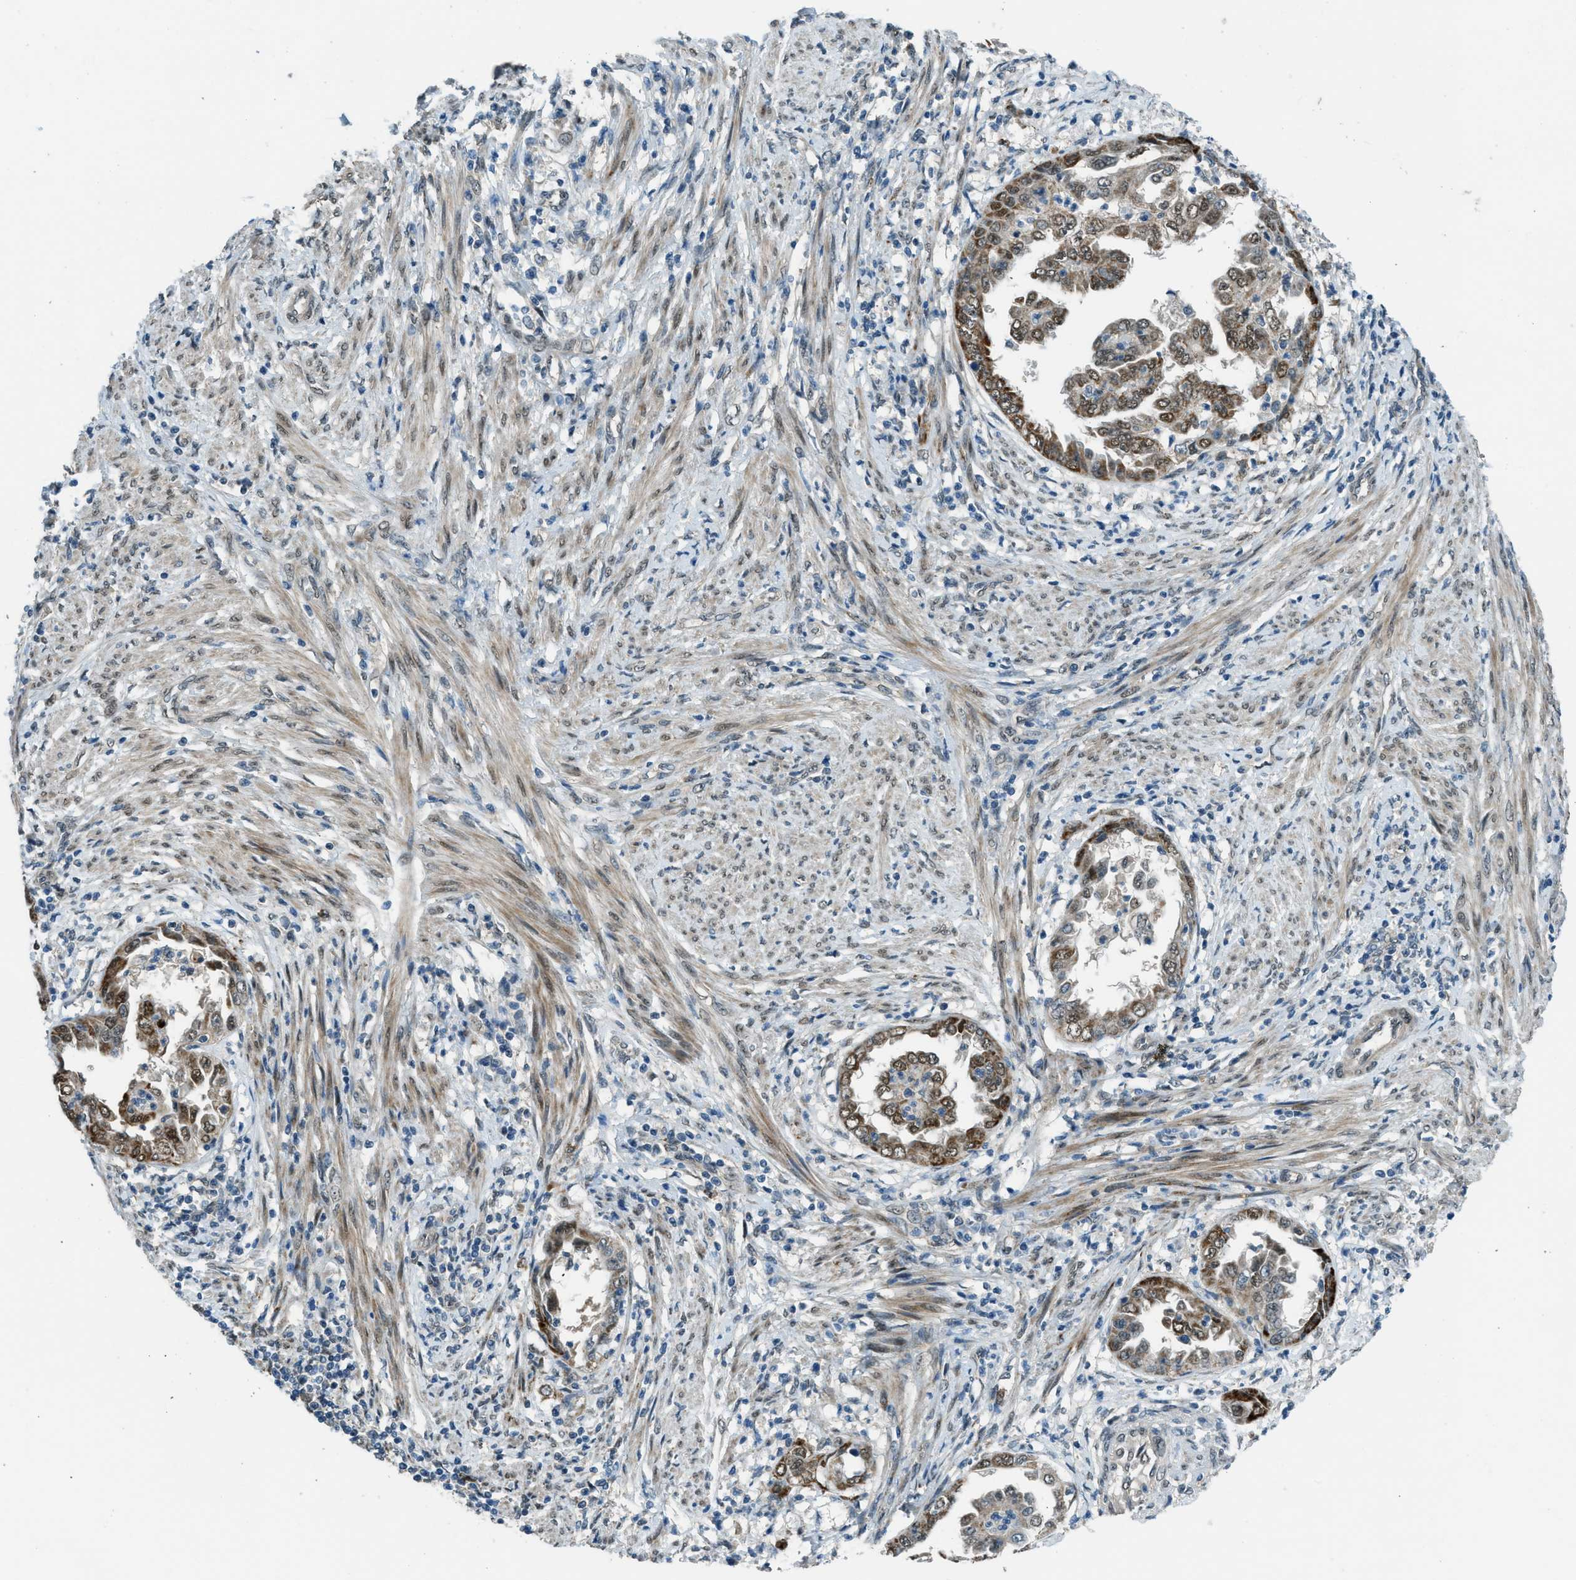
{"staining": {"intensity": "moderate", "quantity": ">75%", "location": "cytoplasmic/membranous,nuclear"}, "tissue": "endometrial cancer", "cell_type": "Tumor cells", "image_type": "cancer", "snomed": [{"axis": "morphology", "description": "Adenocarcinoma, NOS"}, {"axis": "topography", "description": "Endometrium"}], "caption": "Protein staining by IHC reveals moderate cytoplasmic/membranous and nuclear positivity in about >75% of tumor cells in endometrial adenocarcinoma.", "gene": "NPEPL1", "patient": {"sex": "female", "age": 85}}